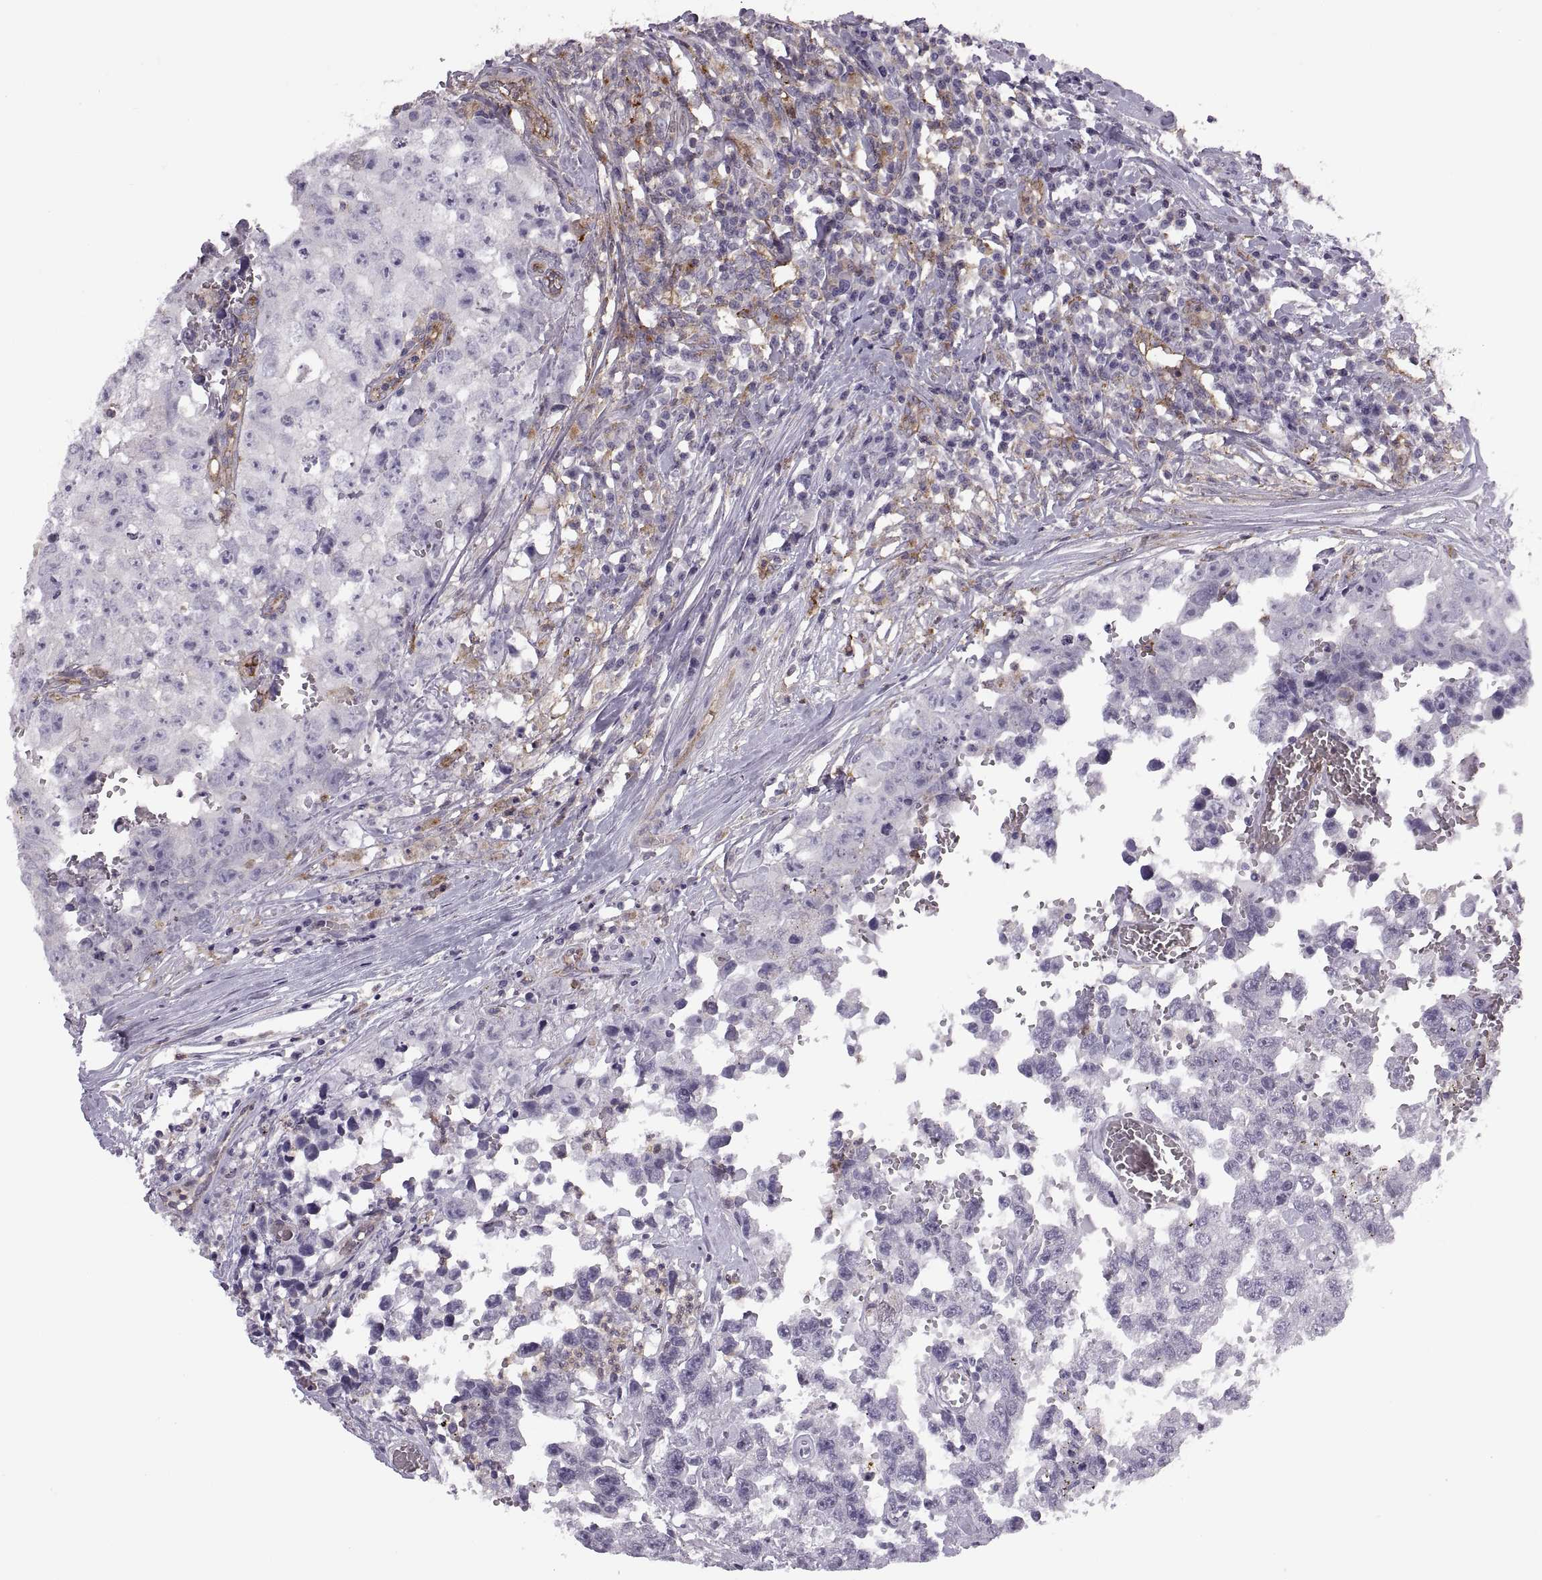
{"staining": {"intensity": "negative", "quantity": "none", "location": "none"}, "tissue": "testis cancer", "cell_type": "Tumor cells", "image_type": "cancer", "snomed": [{"axis": "morphology", "description": "Carcinoma, Embryonal, NOS"}, {"axis": "topography", "description": "Testis"}], "caption": "A micrograph of human testis embryonal carcinoma is negative for staining in tumor cells.", "gene": "RALB", "patient": {"sex": "male", "age": 36}}